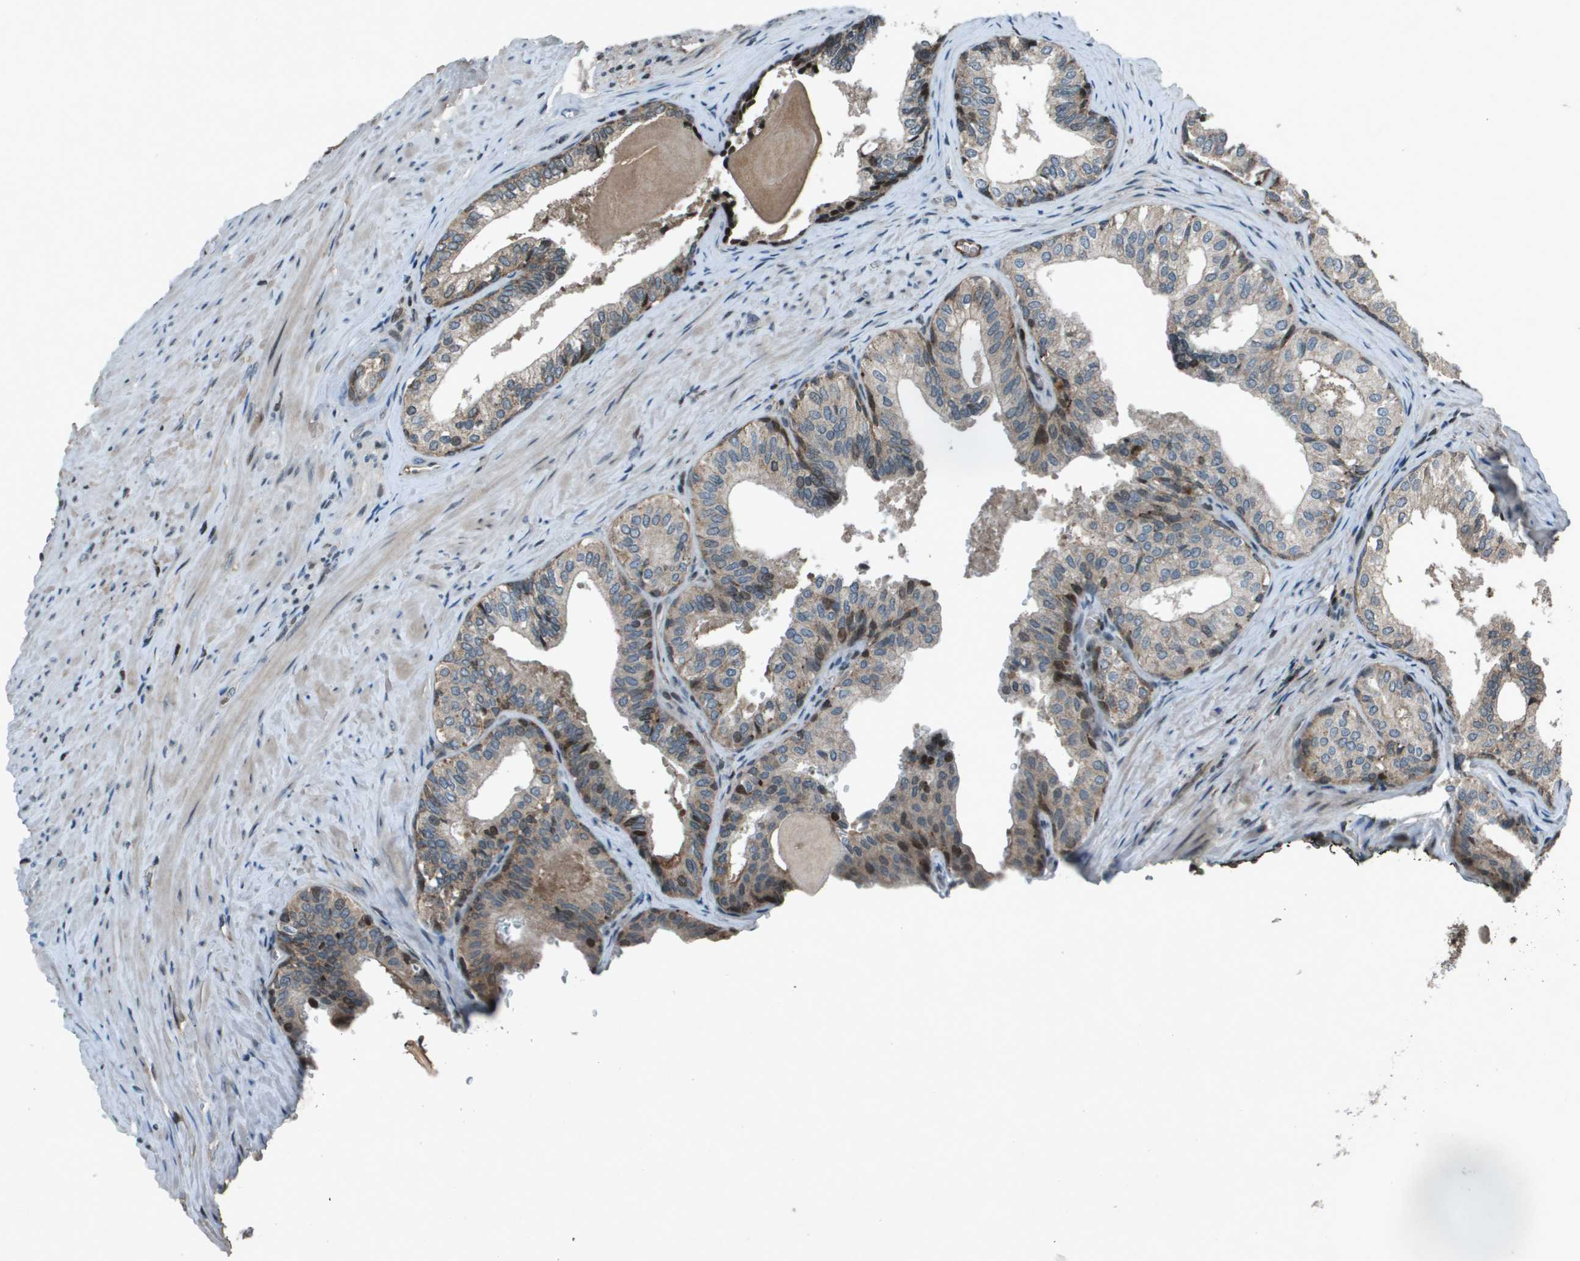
{"staining": {"intensity": "weak", "quantity": "<25%", "location": "cytoplasmic/membranous,nuclear"}, "tissue": "prostate cancer", "cell_type": "Tumor cells", "image_type": "cancer", "snomed": [{"axis": "morphology", "description": "Adenocarcinoma, Low grade"}, {"axis": "topography", "description": "Prostate"}], "caption": "Tumor cells show no significant staining in prostate cancer (adenocarcinoma (low-grade)).", "gene": "CXCL12", "patient": {"sex": "male", "age": 60}}